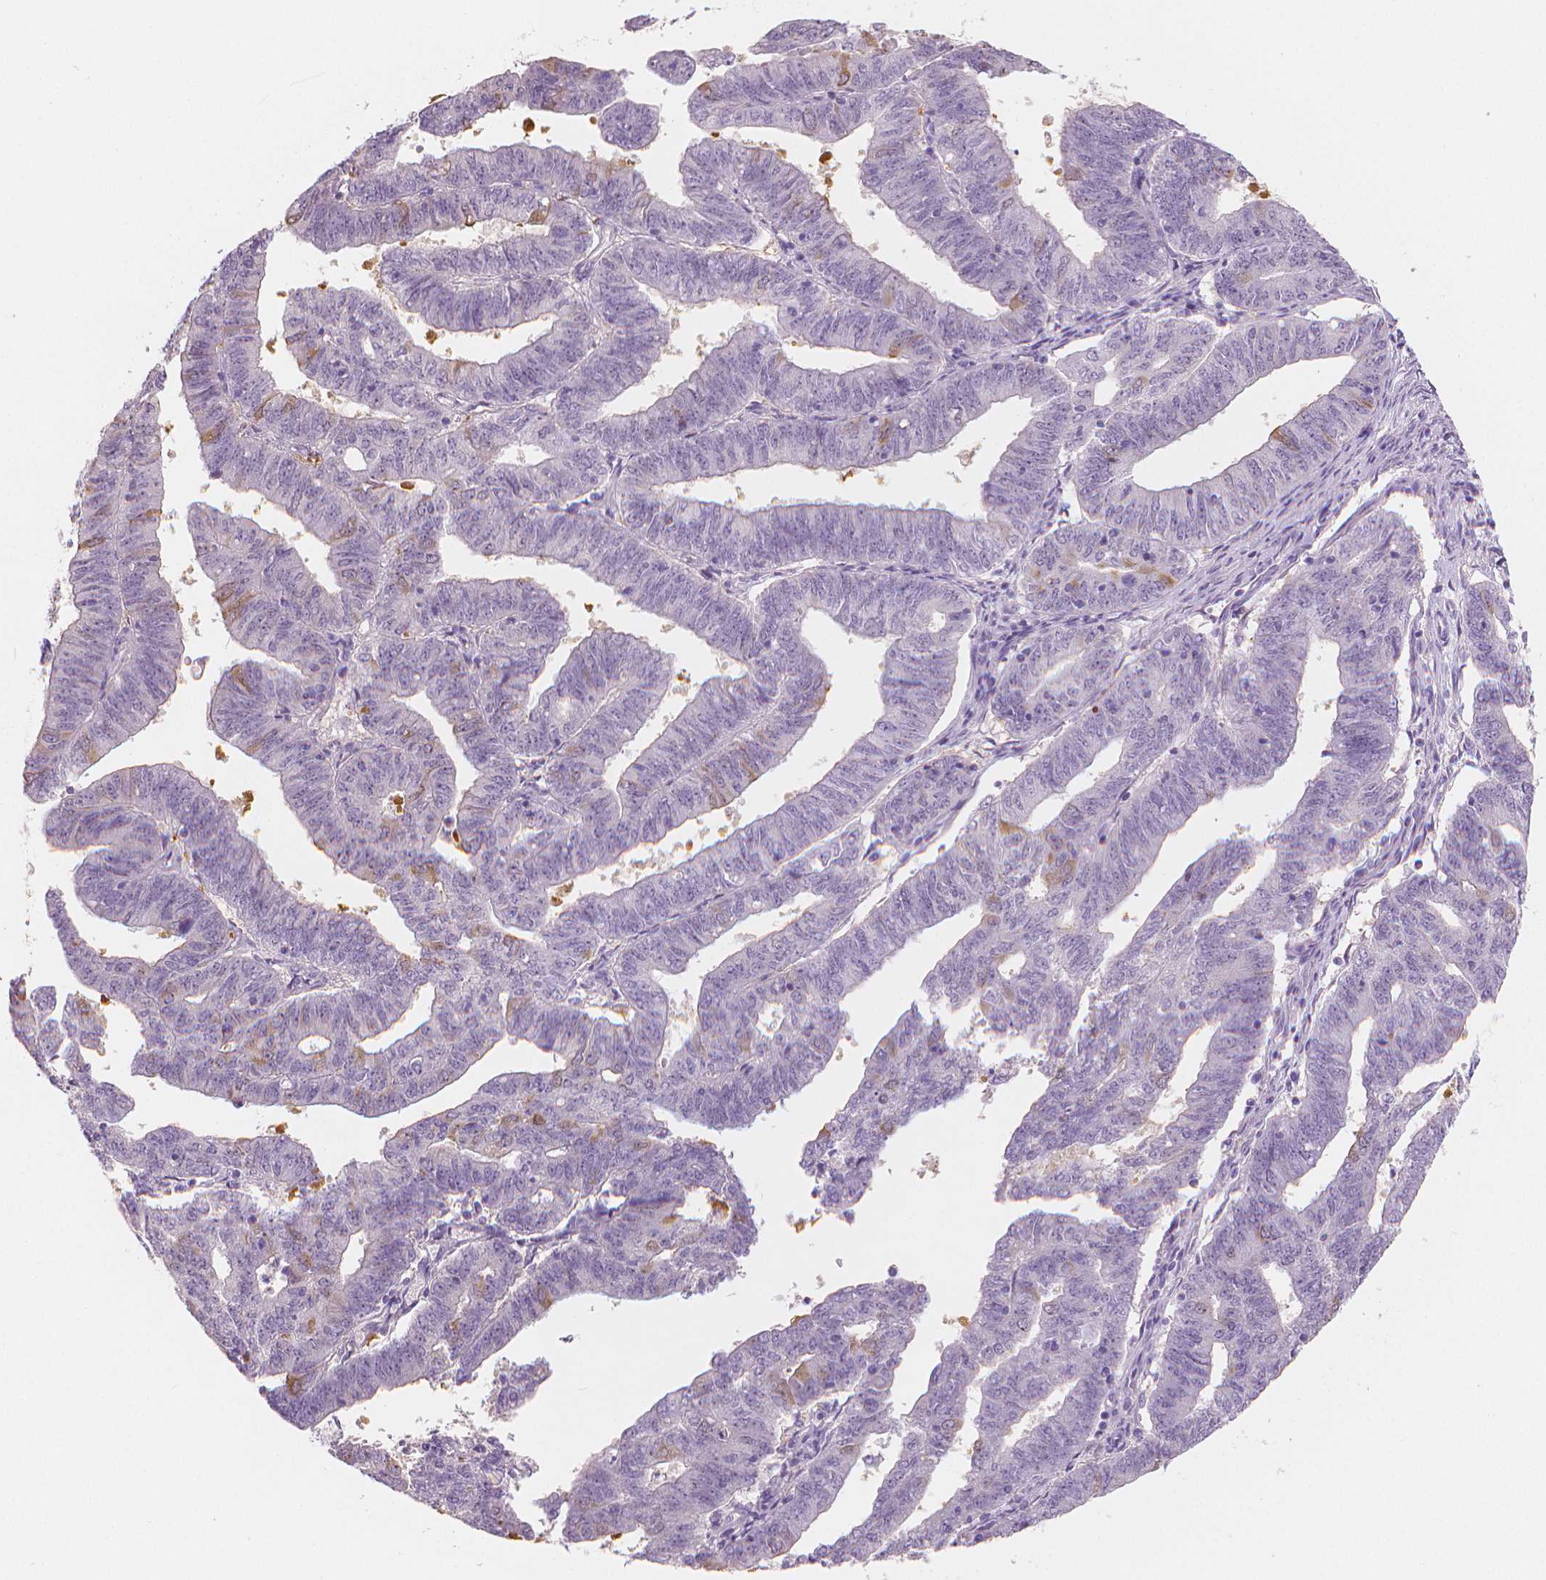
{"staining": {"intensity": "weak", "quantity": "<25%", "location": "cytoplasmic/membranous"}, "tissue": "endometrial cancer", "cell_type": "Tumor cells", "image_type": "cancer", "snomed": [{"axis": "morphology", "description": "Adenocarcinoma, NOS"}, {"axis": "topography", "description": "Endometrium"}], "caption": "A micrograph of endometrial cancer stained for a protein displays no brown staining in tumor cells. Nuclei are stained in blue.", "gene": "APOA4", "patient": {"sex": "female", "age": 82}}